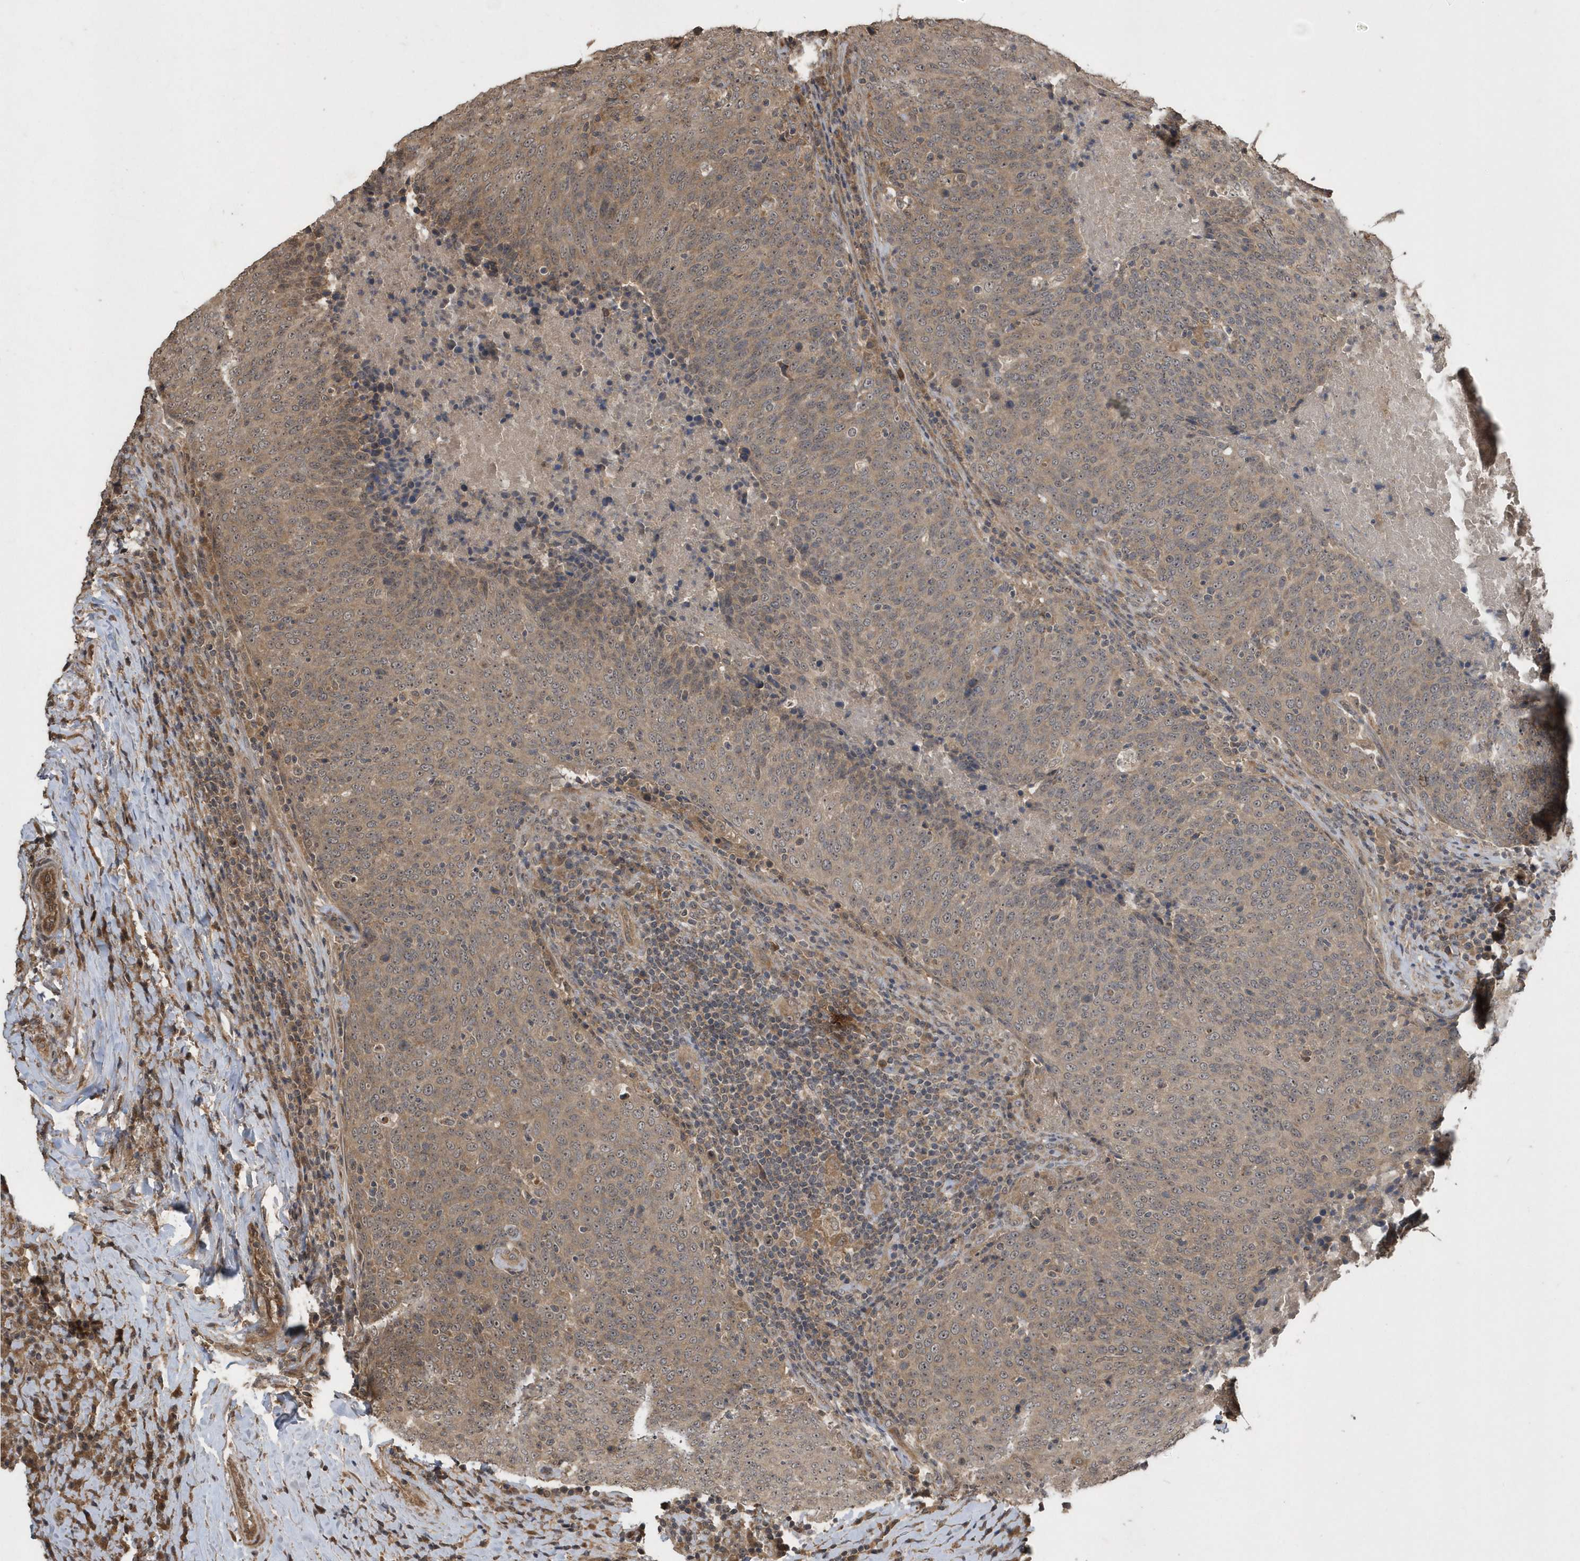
{"staining": {"intensity": "weak", "quantity": ">75%", "location": "cytoplasmic/membranous"}, "tissue": "head and neck cancer", "cell_type": "Tumor cells", "image_type": "cancer", "snomed": [{"axis": "morphology", "description": "Squamous cell carcinoma, NOS"}, {"axis": "morphology", "description": "Squamous cell carcinoma, metastatic, NOS"}, {"axis": "topography", "description": "Lymph node"}, {"axis": "topography", "description": "Head-Neck"}], "caption": "Head and neck cancer (metastatic squamous cell carcinoma) stained for a protein (brown) displays weak cytoplasmic/membranous positive expression in about >75% of tumor cells.", "gene": "WASHC5", "patient": {"sex": "male", "age": 62}}